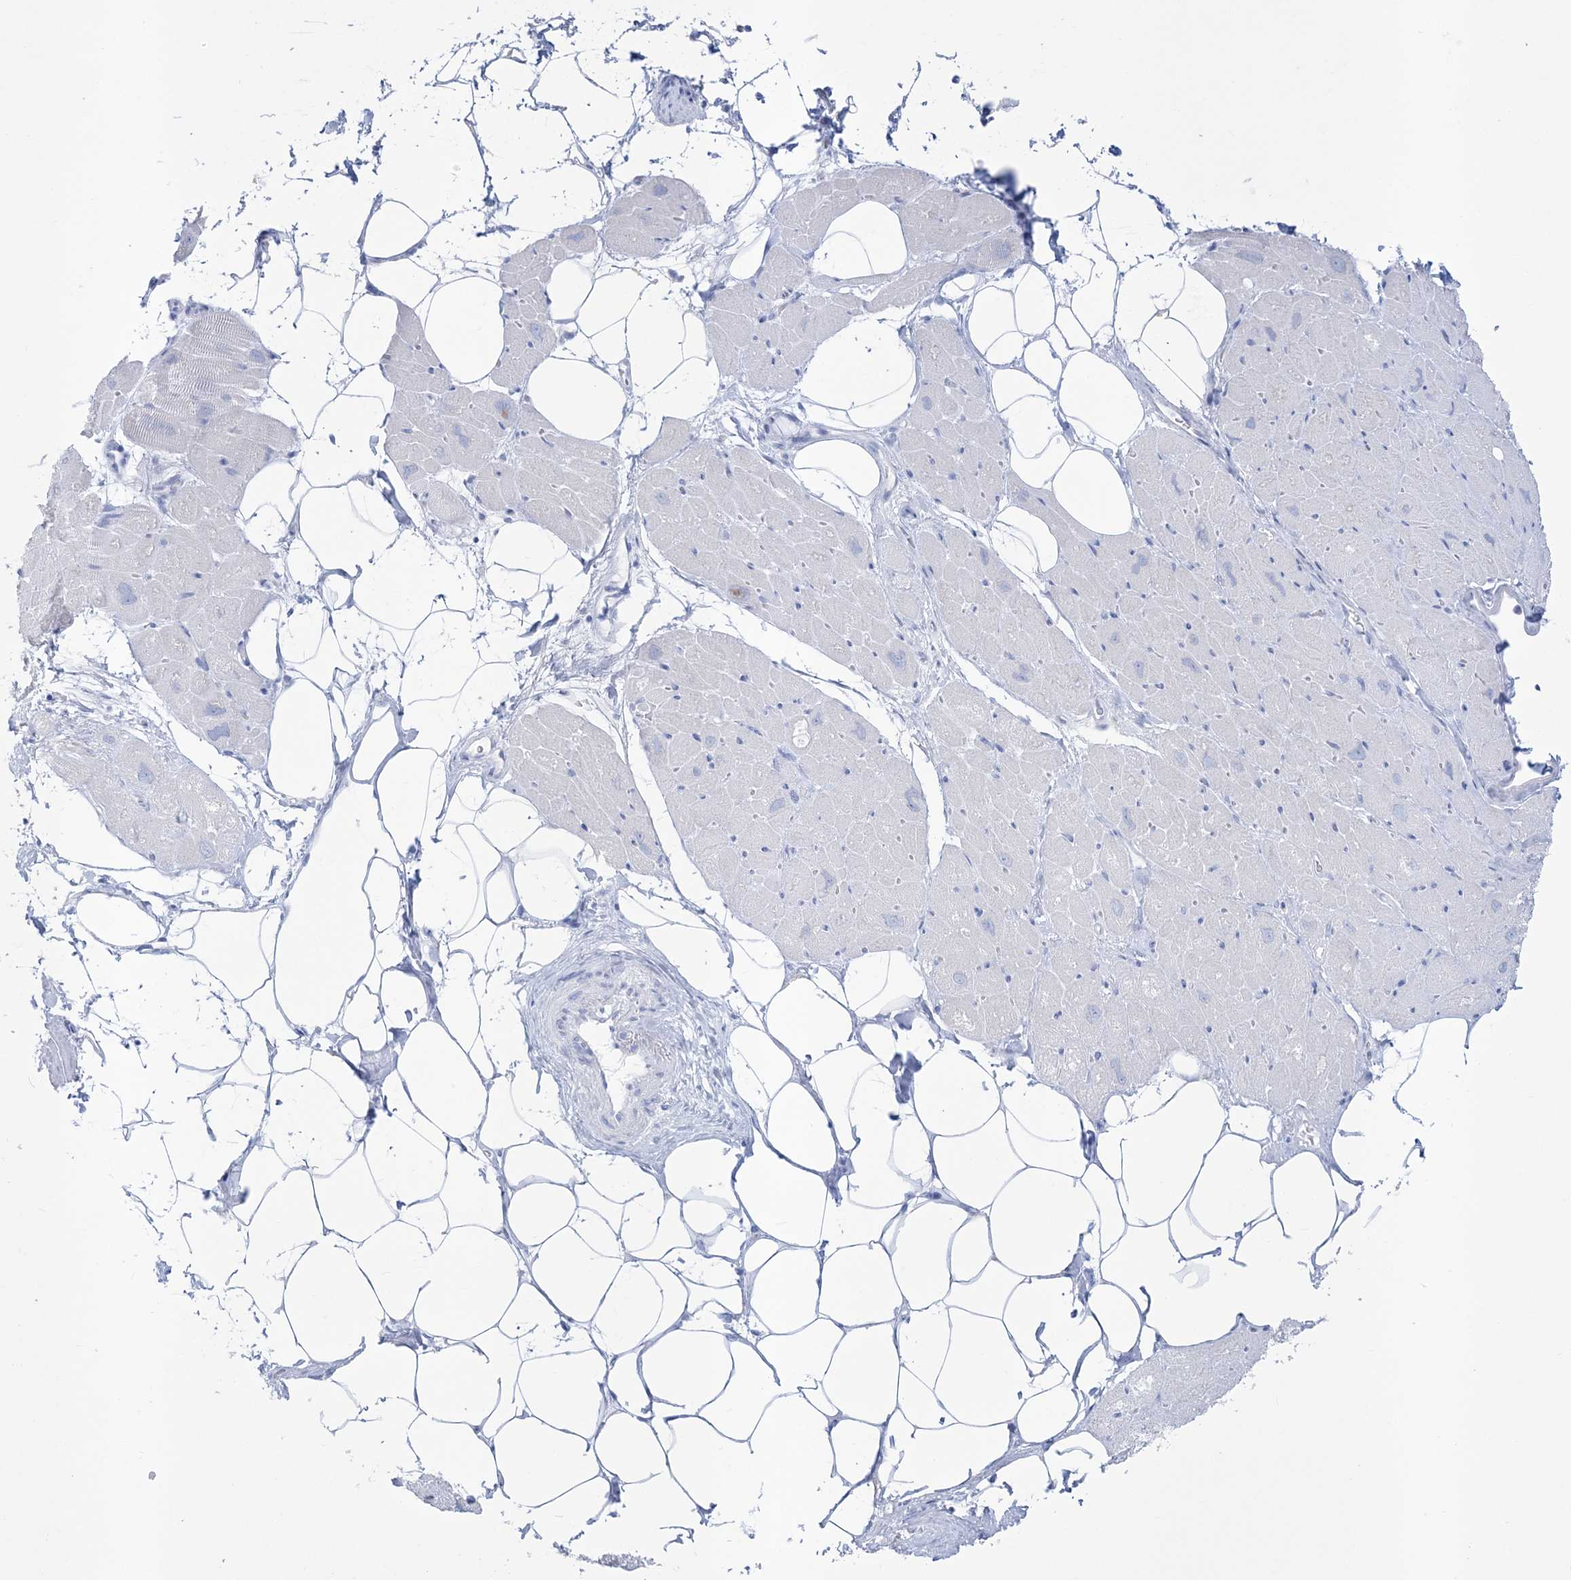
{"staining": {"intensity": "negative", "quantity": "none", "location": "none"}, "tissue": "heart muscle", "cell_type": "Cardiomyocytes", "image_type": "normal", "snomed": [{"axis": "morphology", "description": "Normal tissue, NOS"}, {"axis": "topography", "description": "Heart"}], "caption": "Cardiomyocytes are negative for protein expression in unremarkable human heart muscle.", "gene": "RBP2", "patient": {"sex": "male", "age": 50}}